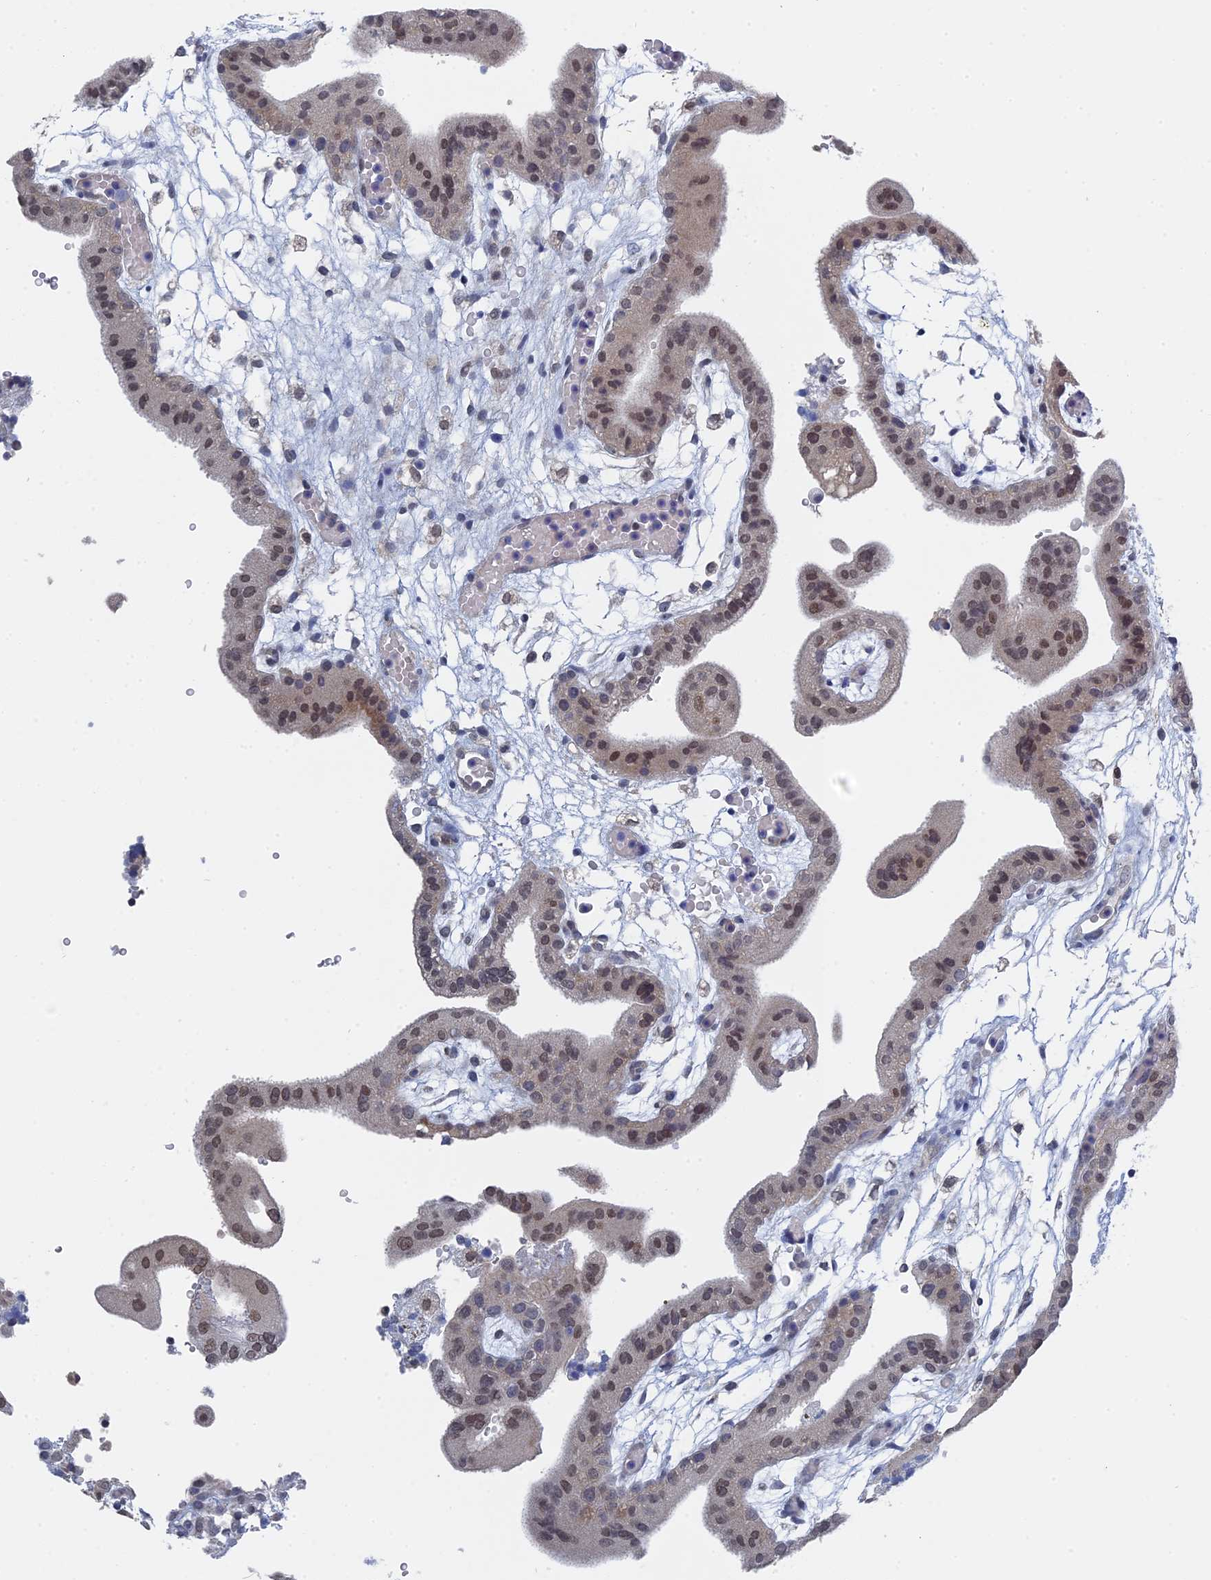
{"staining": {"intensity": "moderate", "quantity": "25%-75%", "location": "nuclear"}, "tissue": "placenta", "cell_type": "Trophoblastic cells", "image_type": "normal", "snomed": [{"axis": "morphology", "description": "Normal tissue, NOS"}, {"axis": "topography", "description": "Placenta"}], "caption": "Protein expression by immunohistochemistry (IHC) exhibits moderate nuclear expression in approximately 25%-75% of trophoblastic cells in normal placenta.", "gene": "MTRF1", "patient": {"sex": "female", "age": 18}}